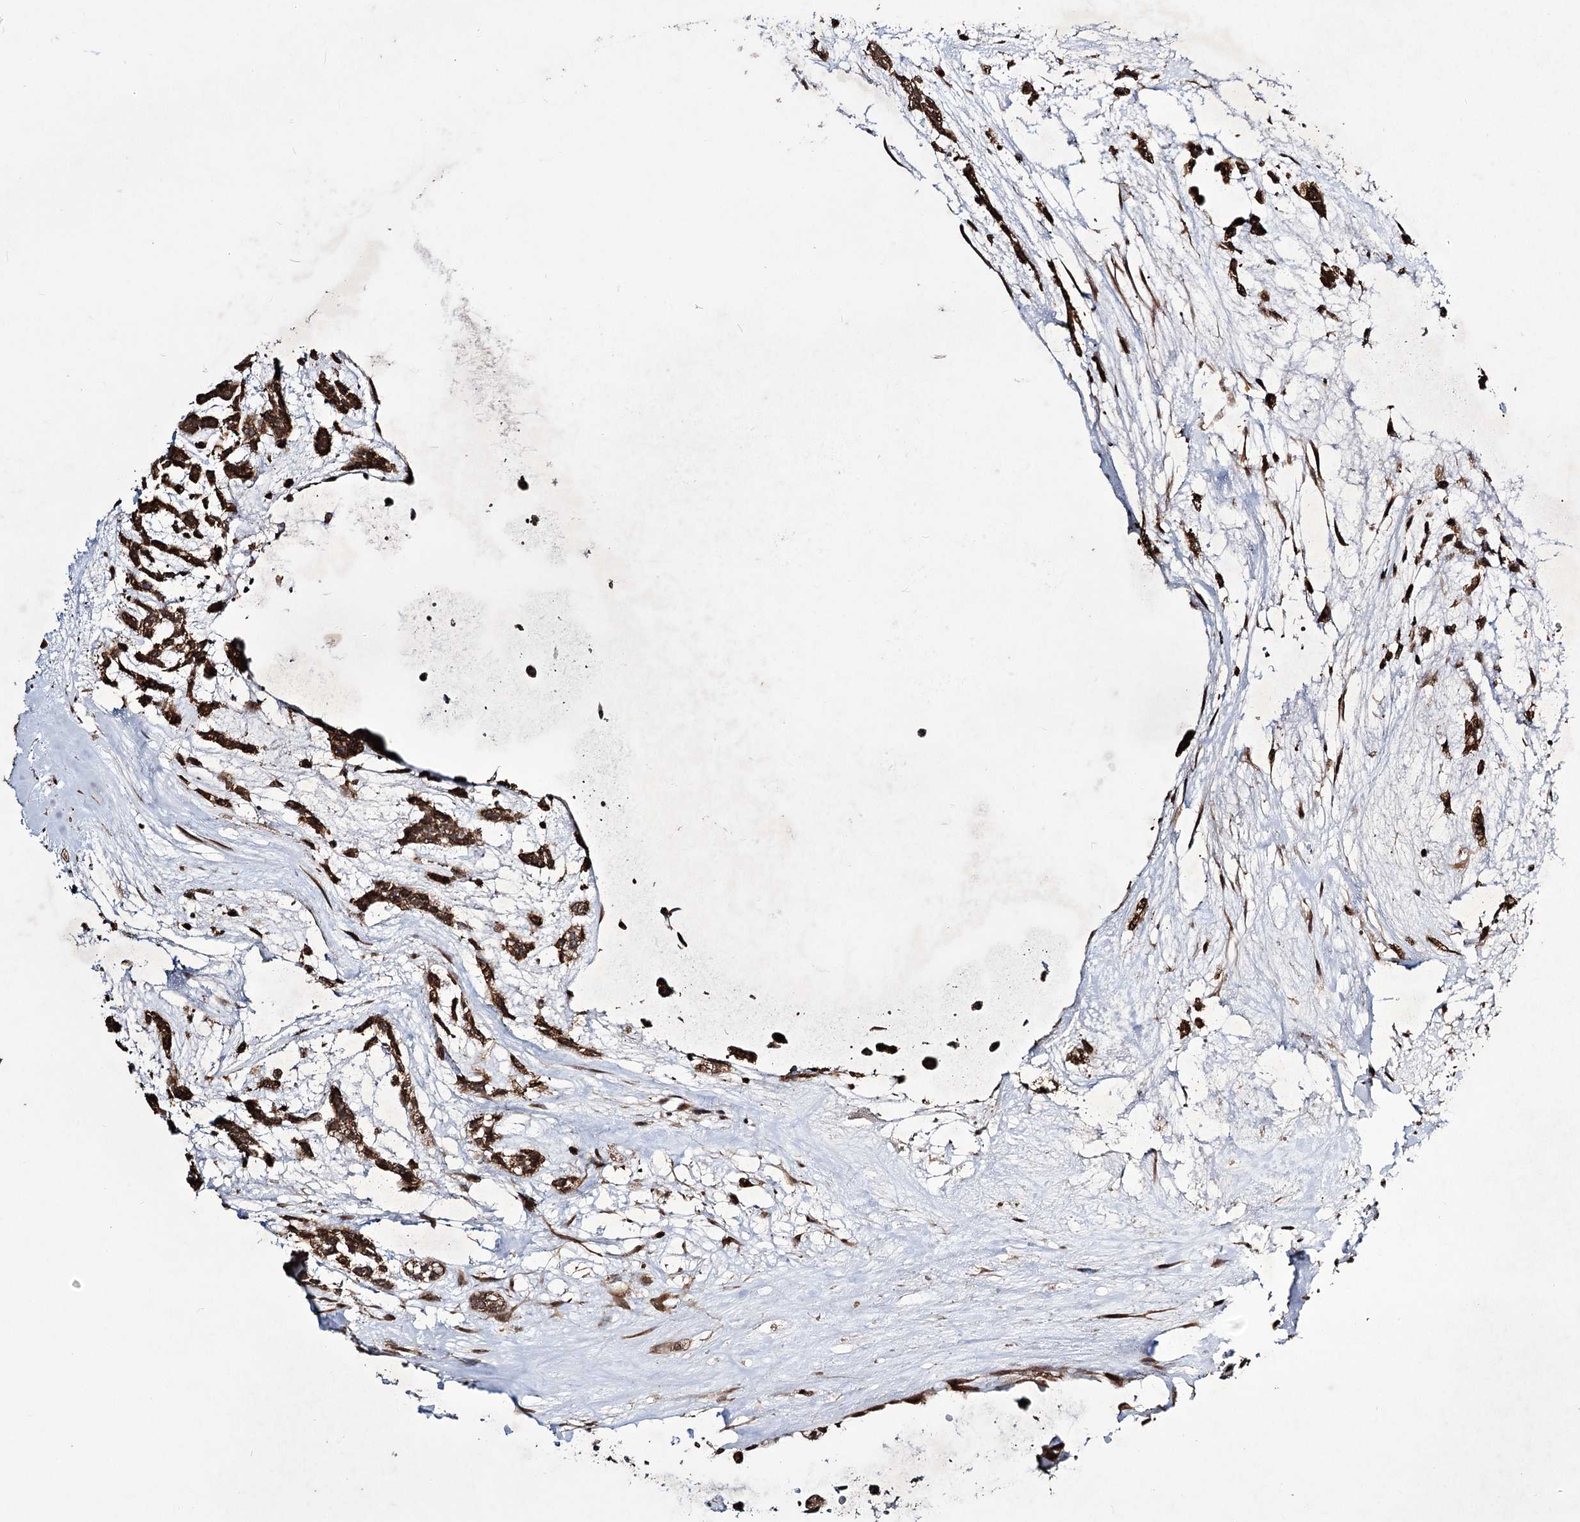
{"staining": {"intensity": "moderate", "quantity": ">75%", "location": "cytoplasmic/membranous"}, "tissue": "head and neck cancer", "cell_type": "Tumor cells", "image_type": "cancer", "snomed": [{"axis": "morphology", "description": "Adenocarcinoma, NOS"}, {"axis": "morphology", "description": "Adenoma, NOS"}, {"axis": "topography", "description": "Head-Neck"}], "caption": "Immunohistochemical staining of human head and neck adenoma shows moderate cytoplasmic/membranous protein staining in about >75% of tumor cells.", "gene": "CPNE8", "patient": {"sex": "female", "age": 55}}